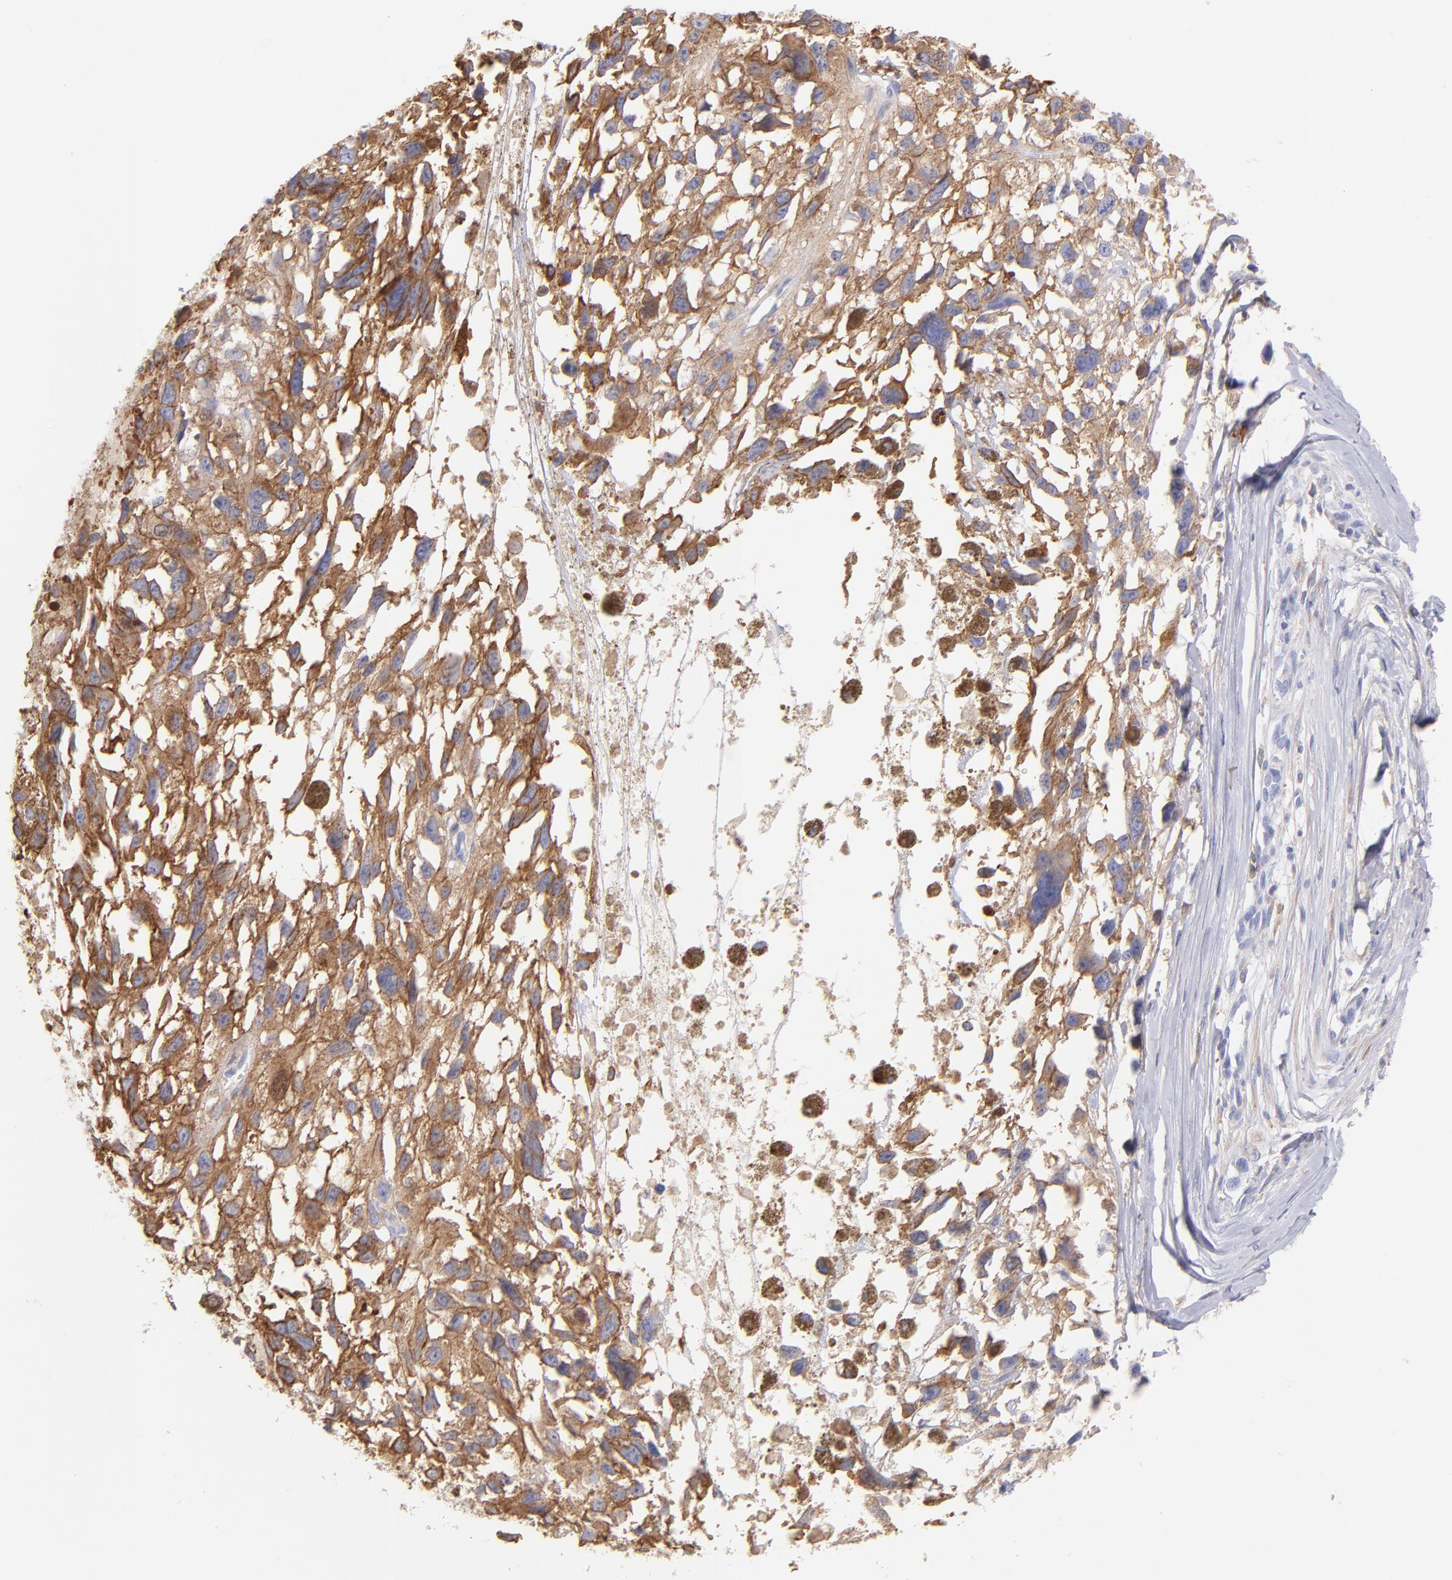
{"staining": {"intensity": "moderate", "quantity": ">75%", "location": "cytoplasmic/membranous"}, "tissue": "melanoma", "cell_type": "Tumor cells", "image_type": "cancer", "snomed": [{"axis": "morphology", "description": "Malignant melanoma, Metastatic site"}, {"axis": "topography", "description": "Lymph node"}], "caption": "Malignant melanoma (metastatic site) stained for a protein displays moderate cytoplasmic/membranous positivity in tumor cells.", "gene": "PRKCA", "patient": {"sex": "male", "age": 59}}